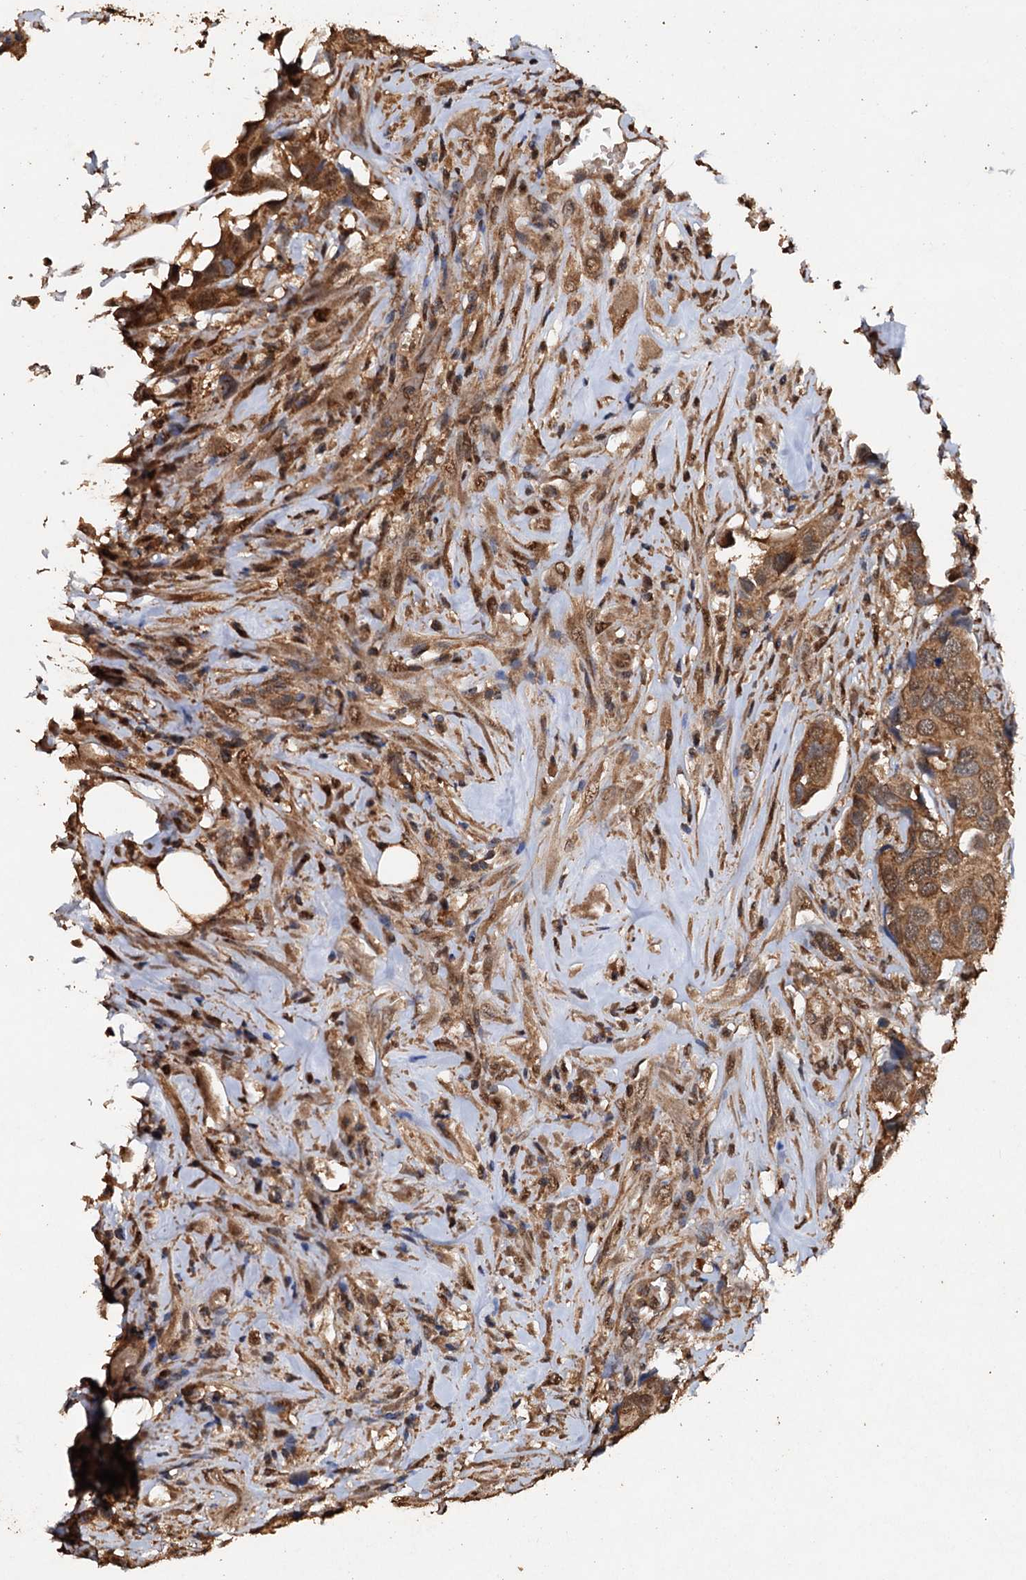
{"staining": {"intensity": "moderate", "quantity": ">75%", "location": "cytoplasmic/membranous"}, "tissue": "urothelial cancer", "cell_type": "Tumor cells", "image_type": "cancer", "snomed": [{"axis": "morphology", "description": "Urothelial carcinoma, High grade"}, {"axis": "topography", "description": "Urinary bladder"}], "caption": "High-grade urothelial carcinoma stained for a protein (brown) reveals moderate cytoplasmic/membranous positive staining in approximately >75% of tumor cells.", "gene": "PSMD9", "patient": {"sex": "male", "age": 74}}